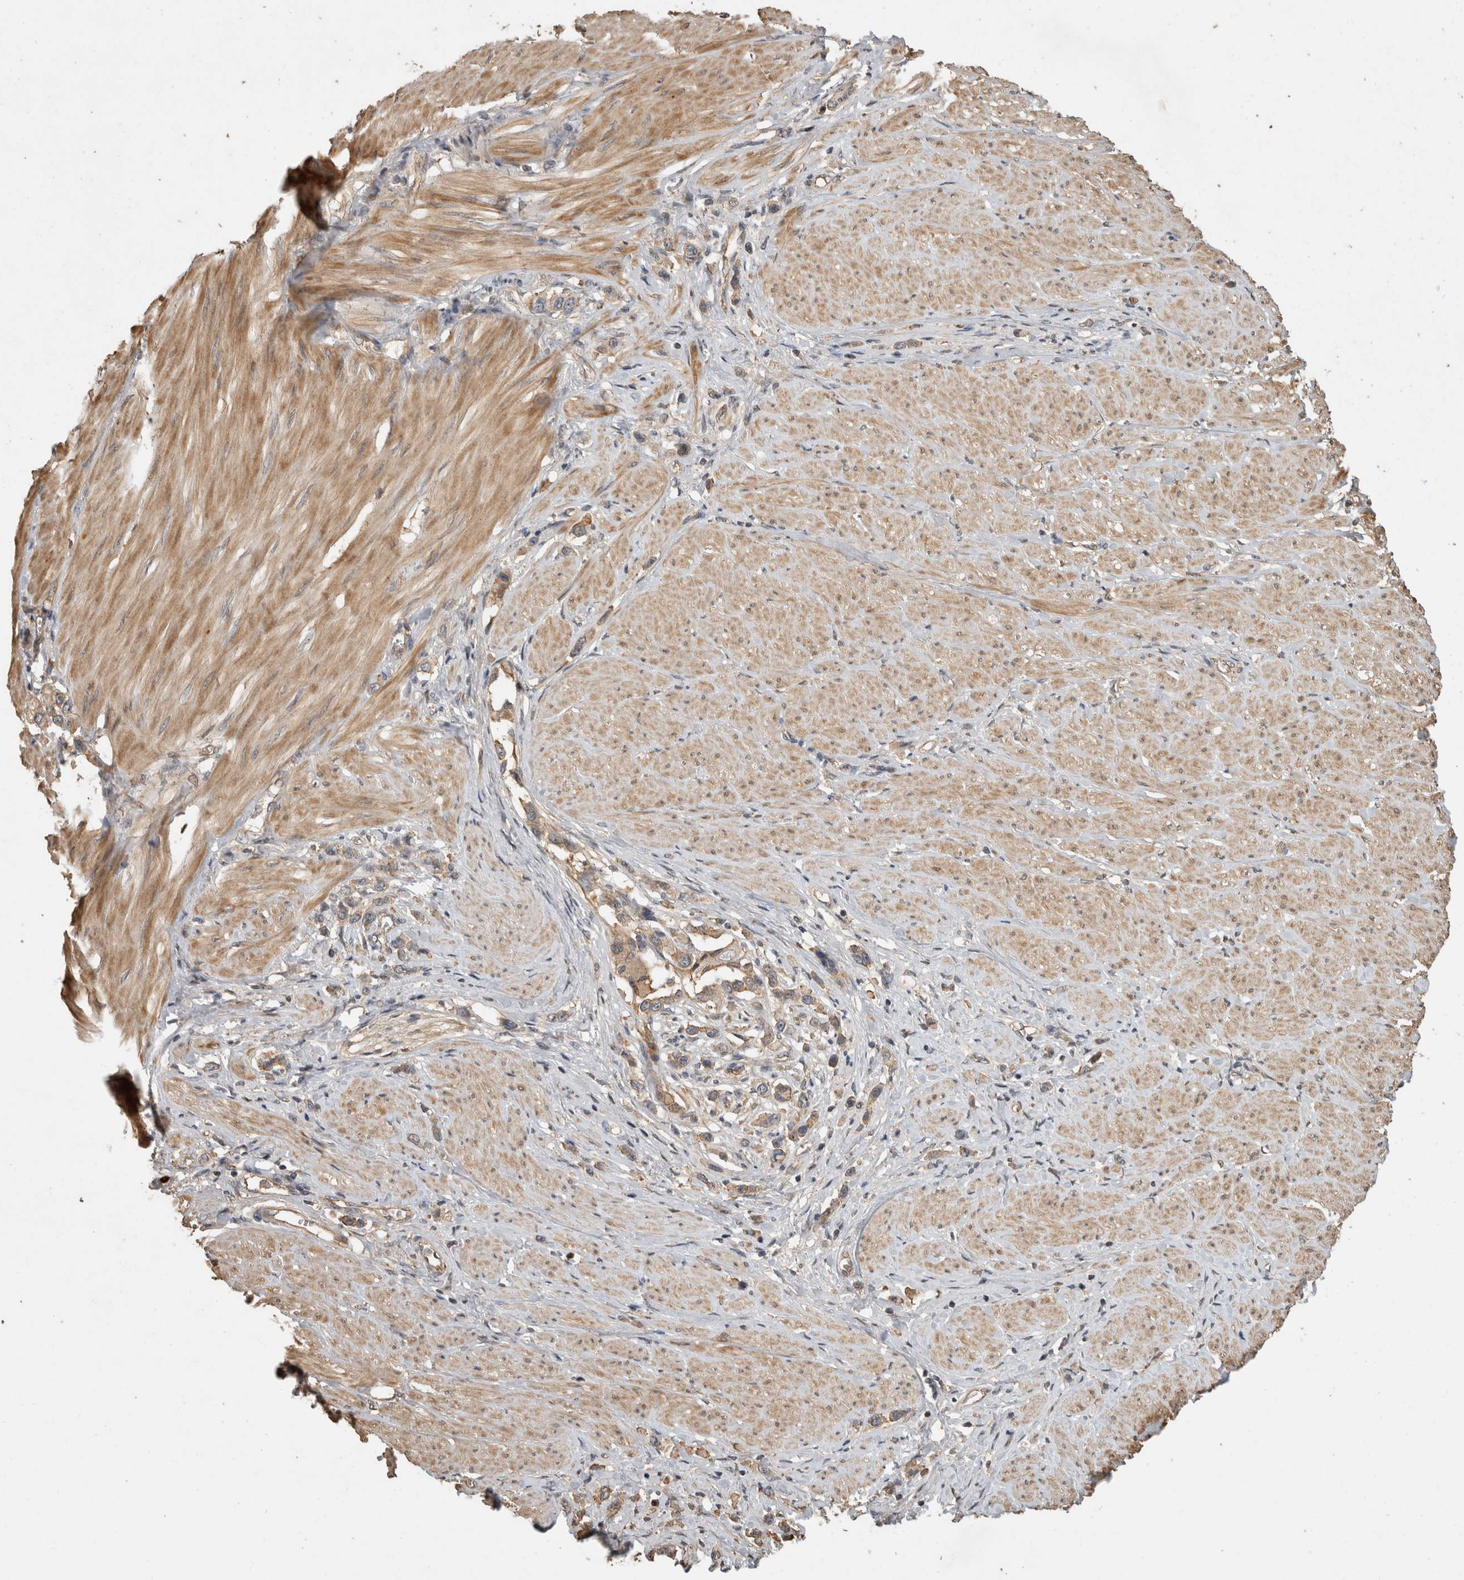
{"staining": {"intensity": "weak", "quantity": "25%-75%", "location": "cytoplasmic/membranous"}, "tissue": "stomach cancer", "cell_type": "Tumor cells", "image_type": "cancer", "snomed": [{"axis": "morphology", "description": "Adenocarcinoma, NOS"}, {"axis": "topography", "description": "Stomach"}], "caption": "Adenocarcinoma (stomach) stained for a protein displays weak cytoplasmic/membranous positivity in tumor cells. Ihc stains the protein in brown and the nuclei are stained blue.", "gene": "RHPN1", "patient": {"sex": "female", "age": 65}}